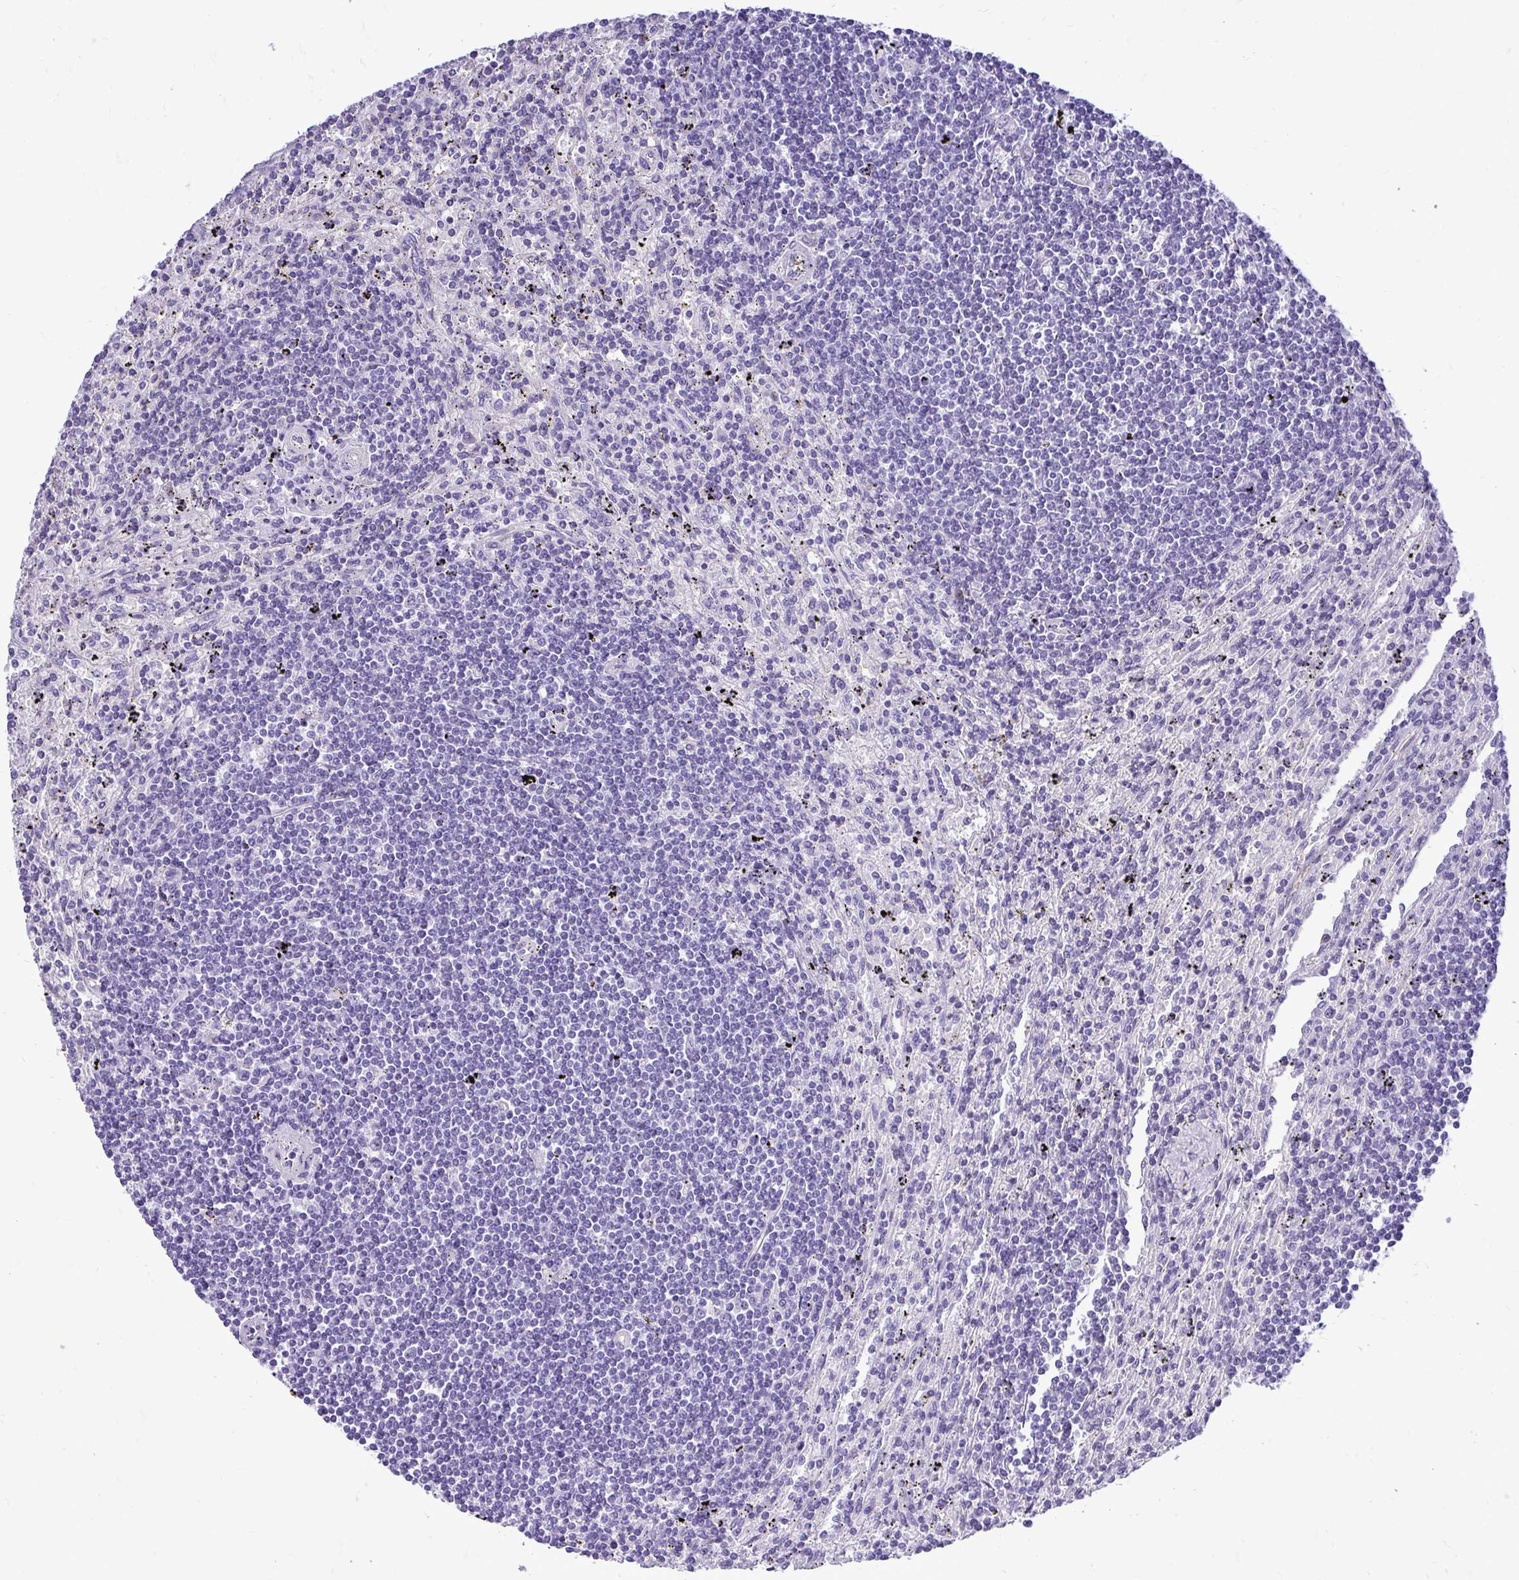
{"staining": {"intensity": "negative", "quantity": "none", "location": "none"}, "tissue": "lymphoma", "cell_type": "Tumor cells", "image_type": "cancer", "snomed": [{"axis": "morphology", "description": "Malignant lymphoma, non-Hodgkin's type, Low grade"}, {"axis": "topography", "description": "Spleen"}], "caption": "IHC image of neoplastic tissue: lymphoma stained with DAB (3,3'-diaminobenzidine) demonstrates no significant protein staining in tumor cells.", "gene": "ABCG2", "patient": {"sex": "male", "age": 76}}